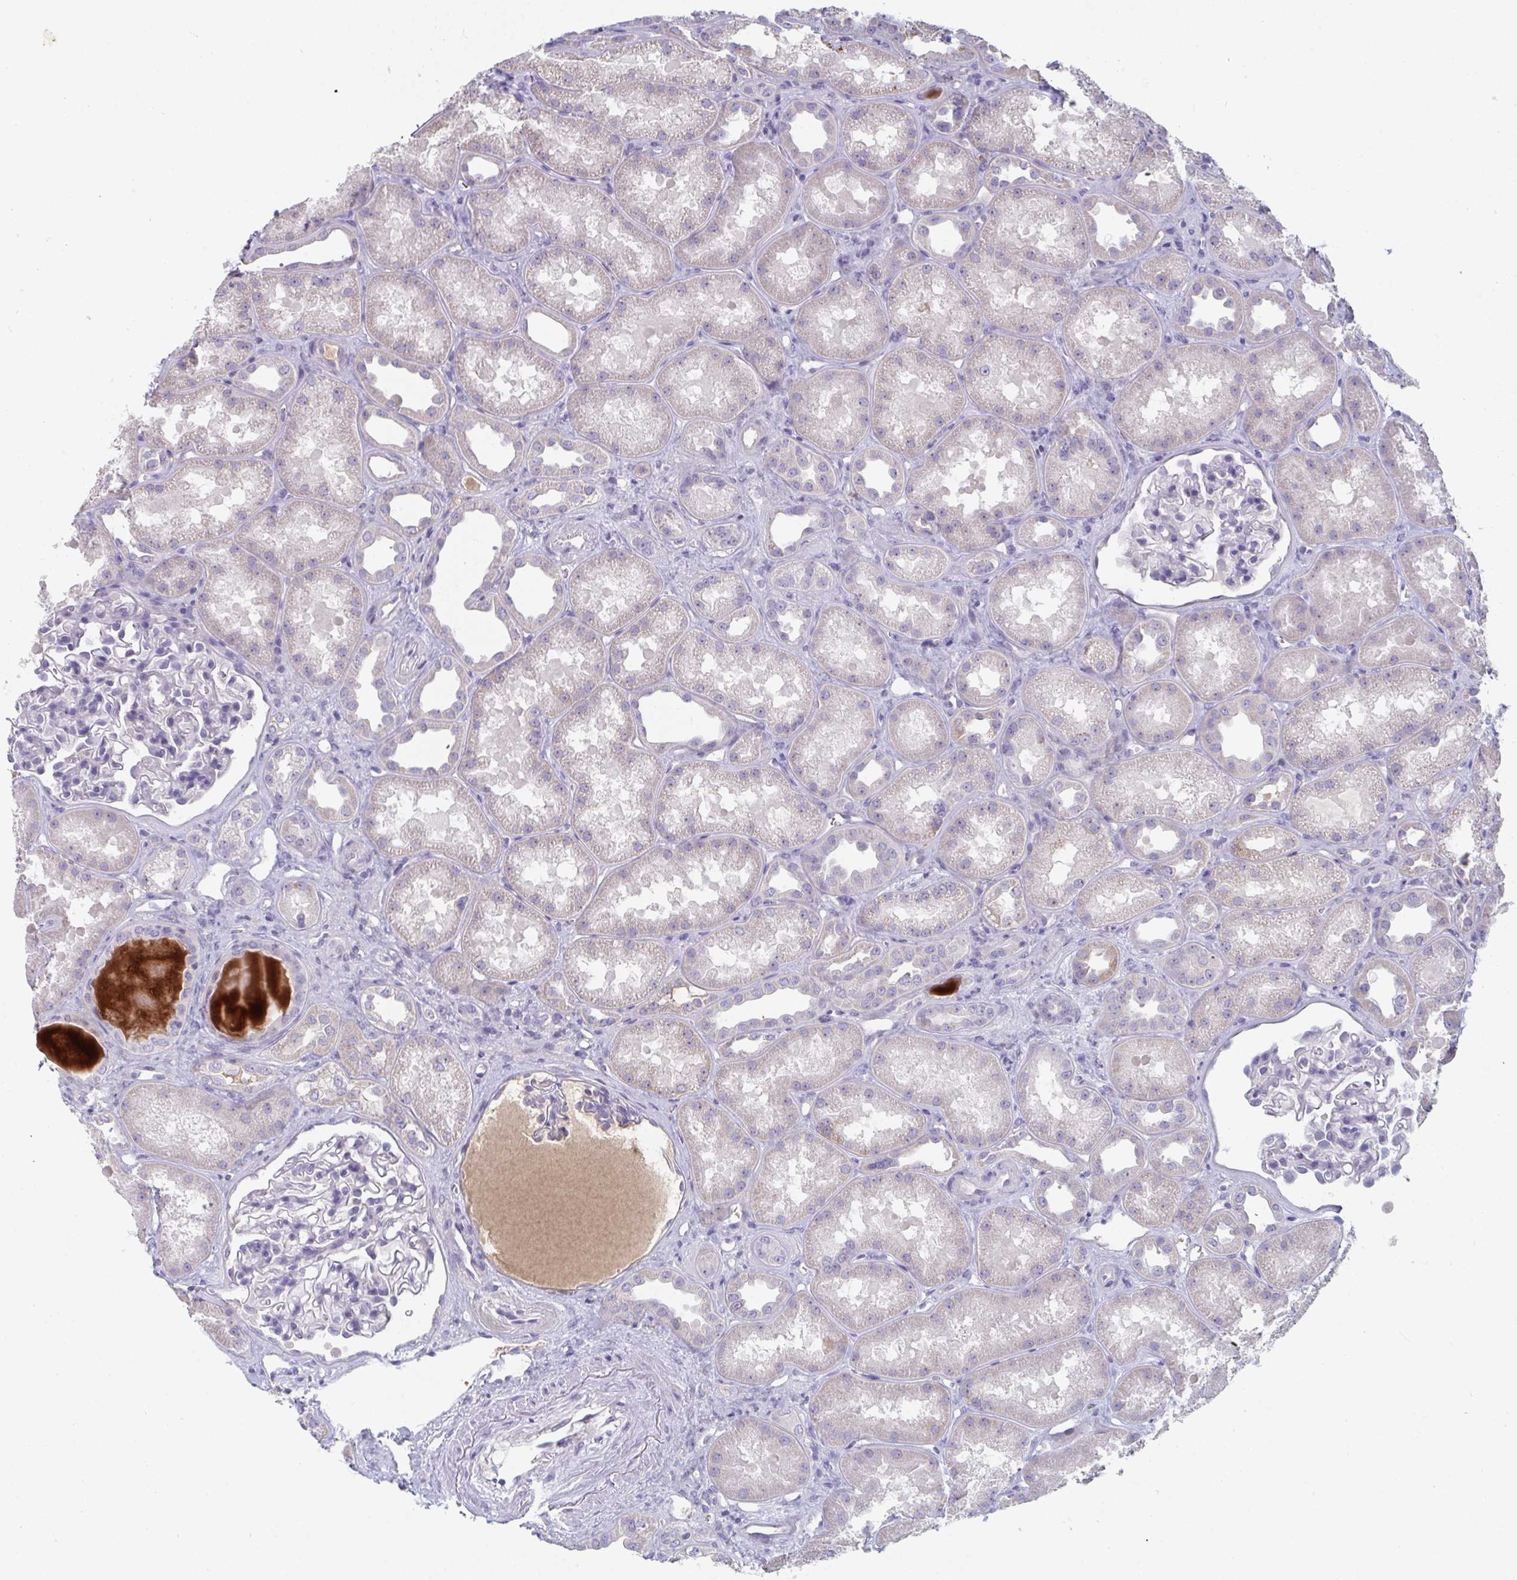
{"staining": {"intensity": "negative", "quantity": "none", "location": "none"}, "tissue": "kidney", "cell_type": "Cells in glomeruli", "image_type": "normal", "snomed": [{"axis": "morphology", "description": "Normal tissue, NOS"}, {"axis": "topography", "description": "Kidney"}], "caption": "Immunohistochemistry (IHC) of unremarkable human kidney demonstrates no positivity in cells in glomeruli.", "gene": "HGFAC", "patient": {"sex": "male", "age": 61}}